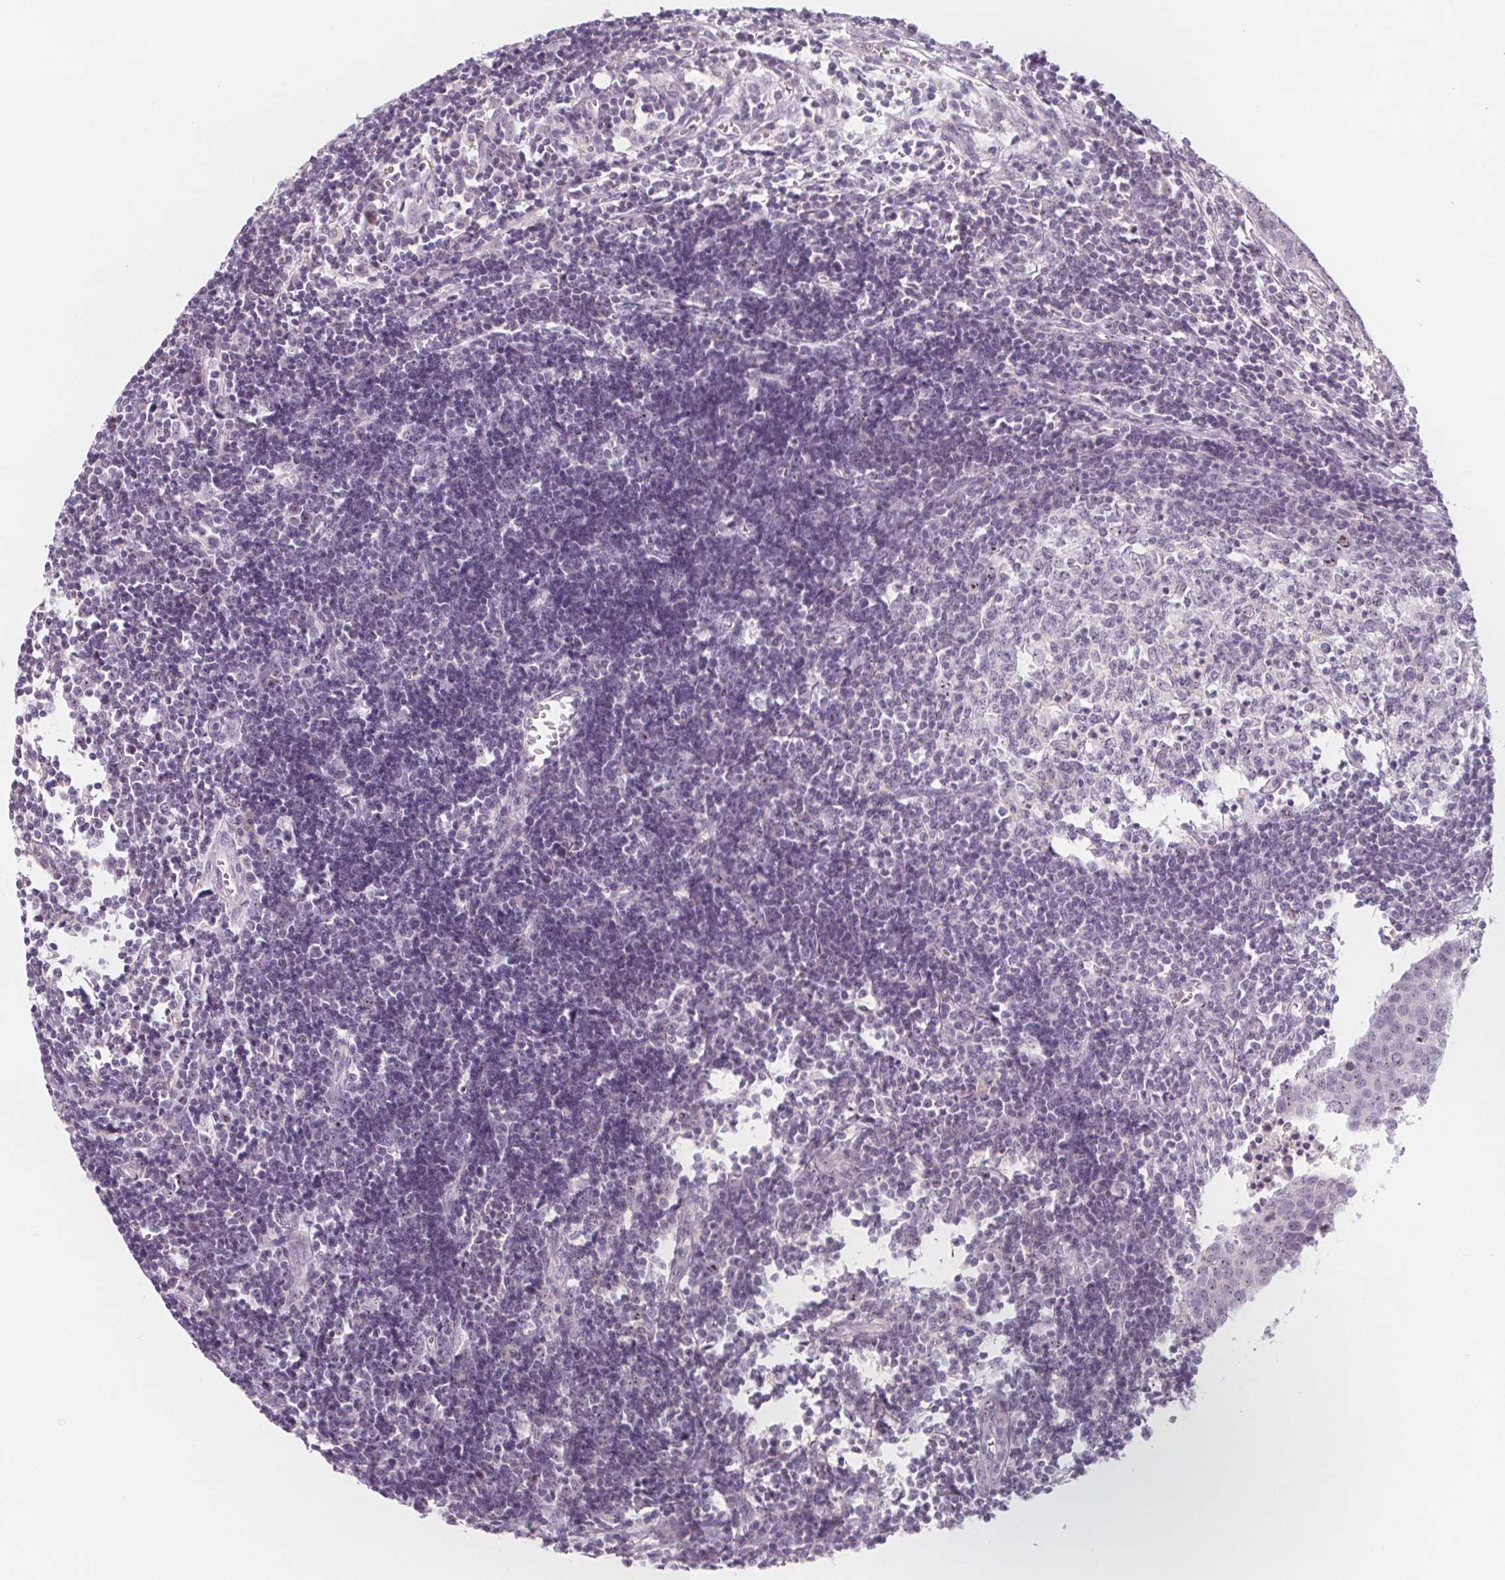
{"staining": {"intensity": "negative", "quantity": "none", "location": "none"}, "tissue": "carcinoid", "cell_type": "Tumor cells", "image_type": "cancer", "snomed": [{"axis": "morphology", "description": "Carcinoid, malignant, NOS"}, {"axis": "topography", "description": "Colon"}], "caption": "IHC of carcinoid exhibits no expression in tumor cells.", "gene": "NOLC1", "patient": {"sex": "male", "age": 81}}